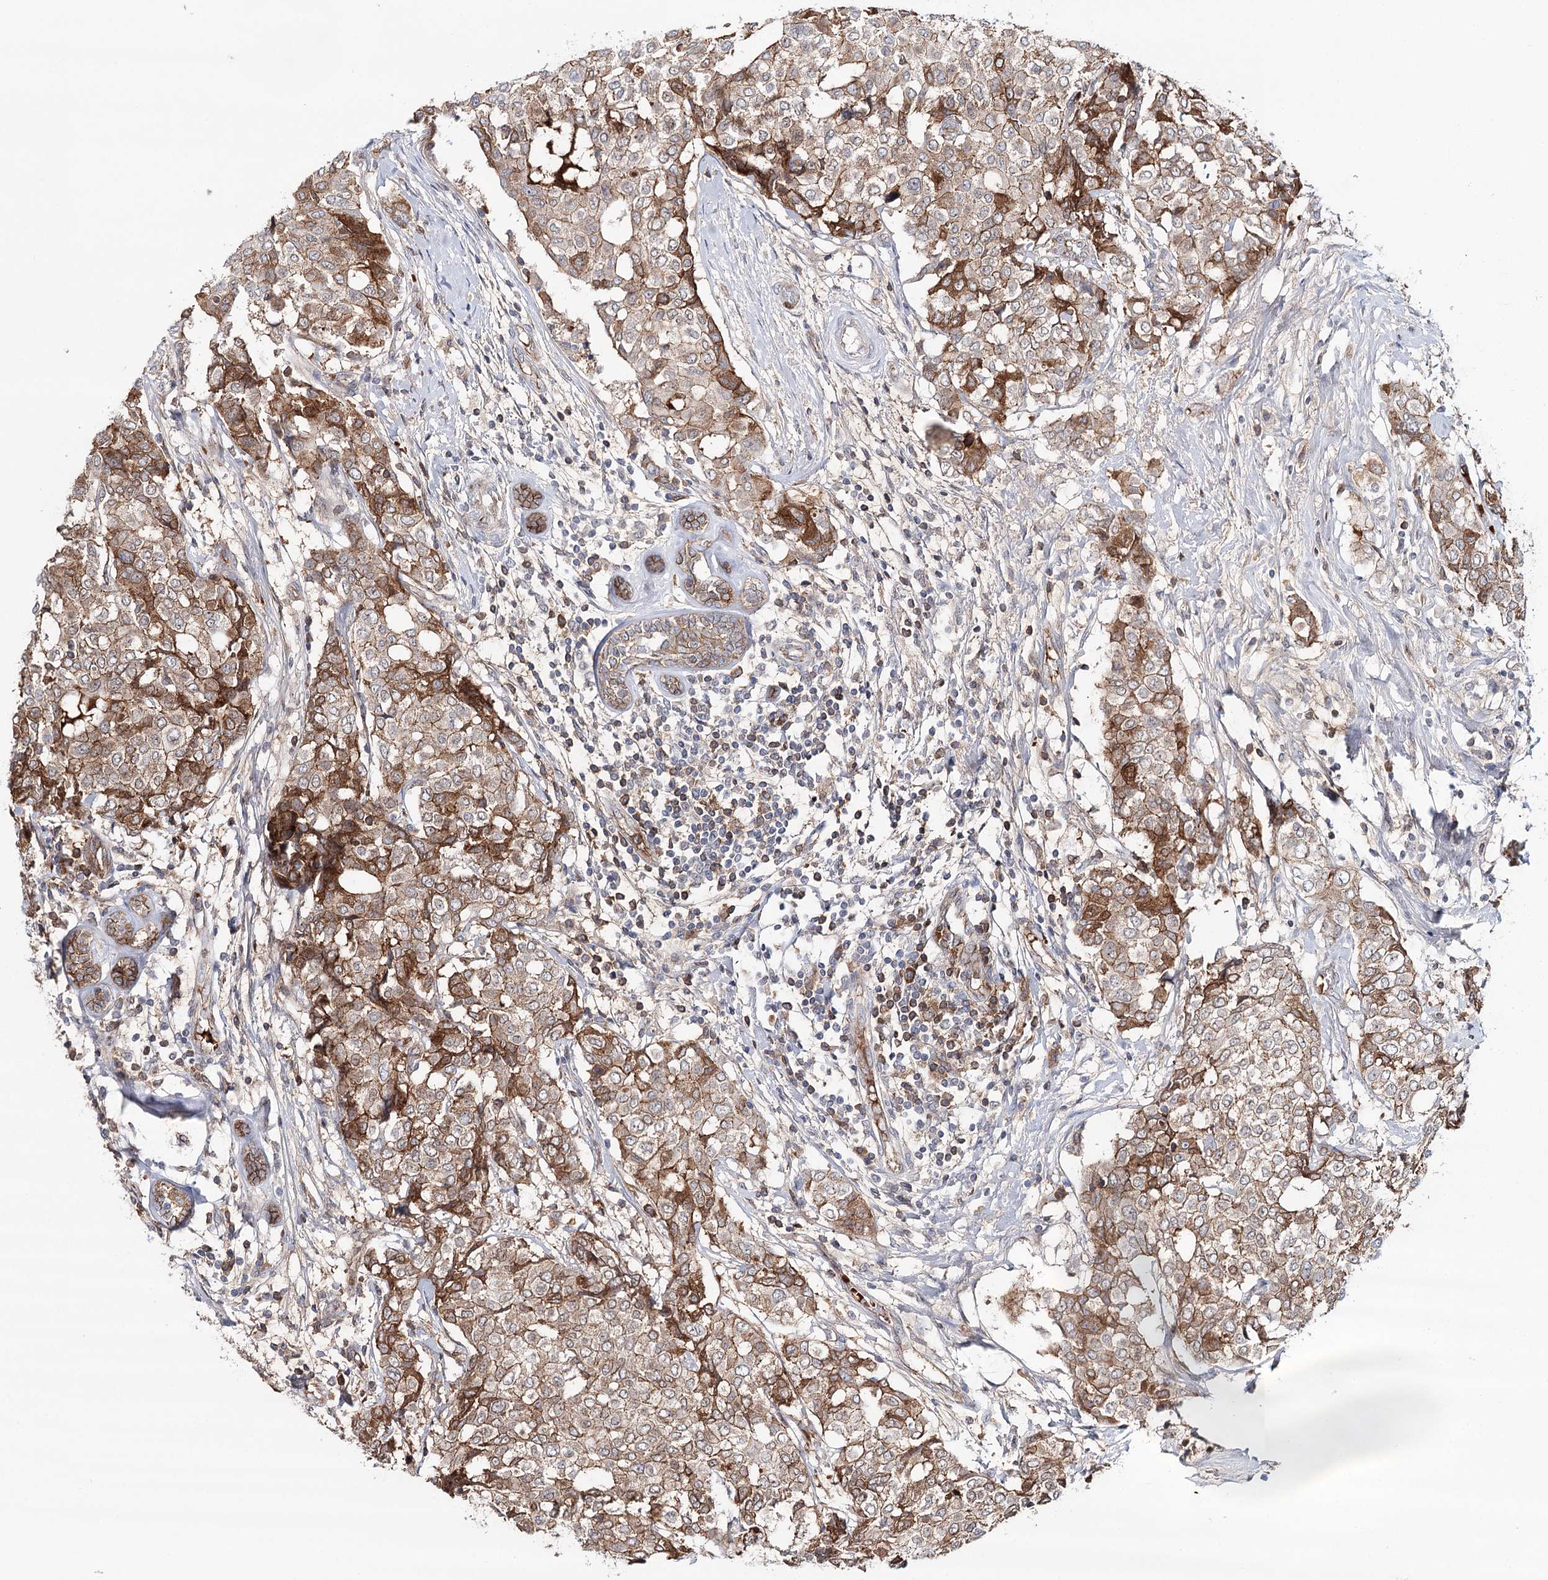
{"staining": {"intensity": "moderate", "quantity": ">75%", "location": "cytoplasmic/membranous"}, "tissue": "breast cancer", "cell_type": "Tumor cells", "image_type": "cancer", "snomed": [{"axis": "morphology", "description": "Lobular carcinoma"}, {"axis": "topography", "description": "Breast"}], "caption": "This is an image of immunohistochemistry staining of lobular carcinoma (breast), which shows moderate staining in the cytoplasmic/membranous of tumor cells.", "gene": "PKP4", "patient": {"sex": "female", "age": 51}}